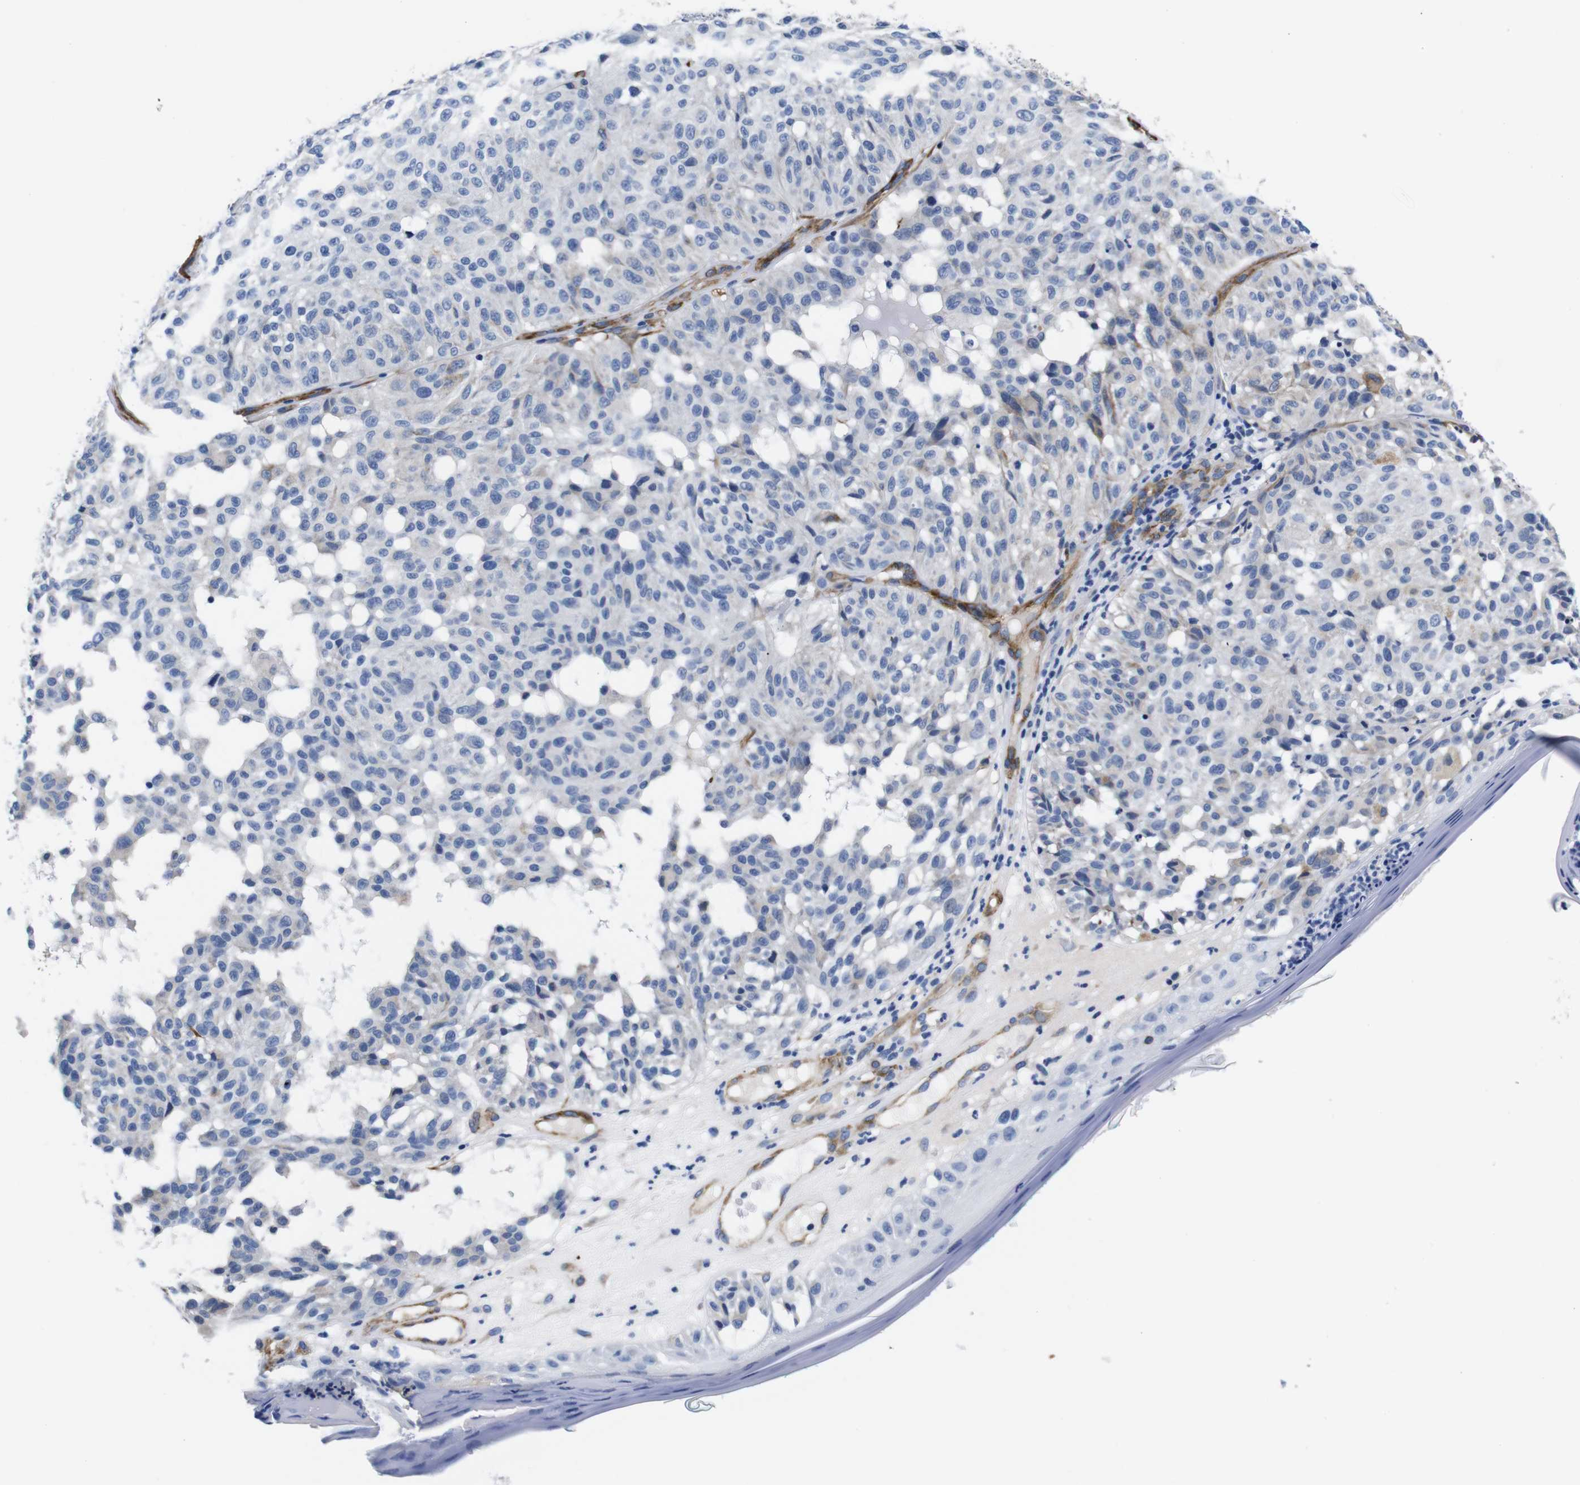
{"staining": {"intensity": "negative", "quantity": "none", "location": "none"}, "tissue": "melanoma", "cell_type": "Tumor cells", "image_type": "cancer", "snomed": [{"axis": "morphology", "description": "Malignant melanoma, NOS"}, {"axis": "topography", "description": "Skin"}], "caption": "High power microscopy image of an immunohistochemistry micrograph of malignant melanoma, revealing no significant staining in tumor cells.", "gene": "LRIG1", "patient": {"sex": "female", "age": 46}}